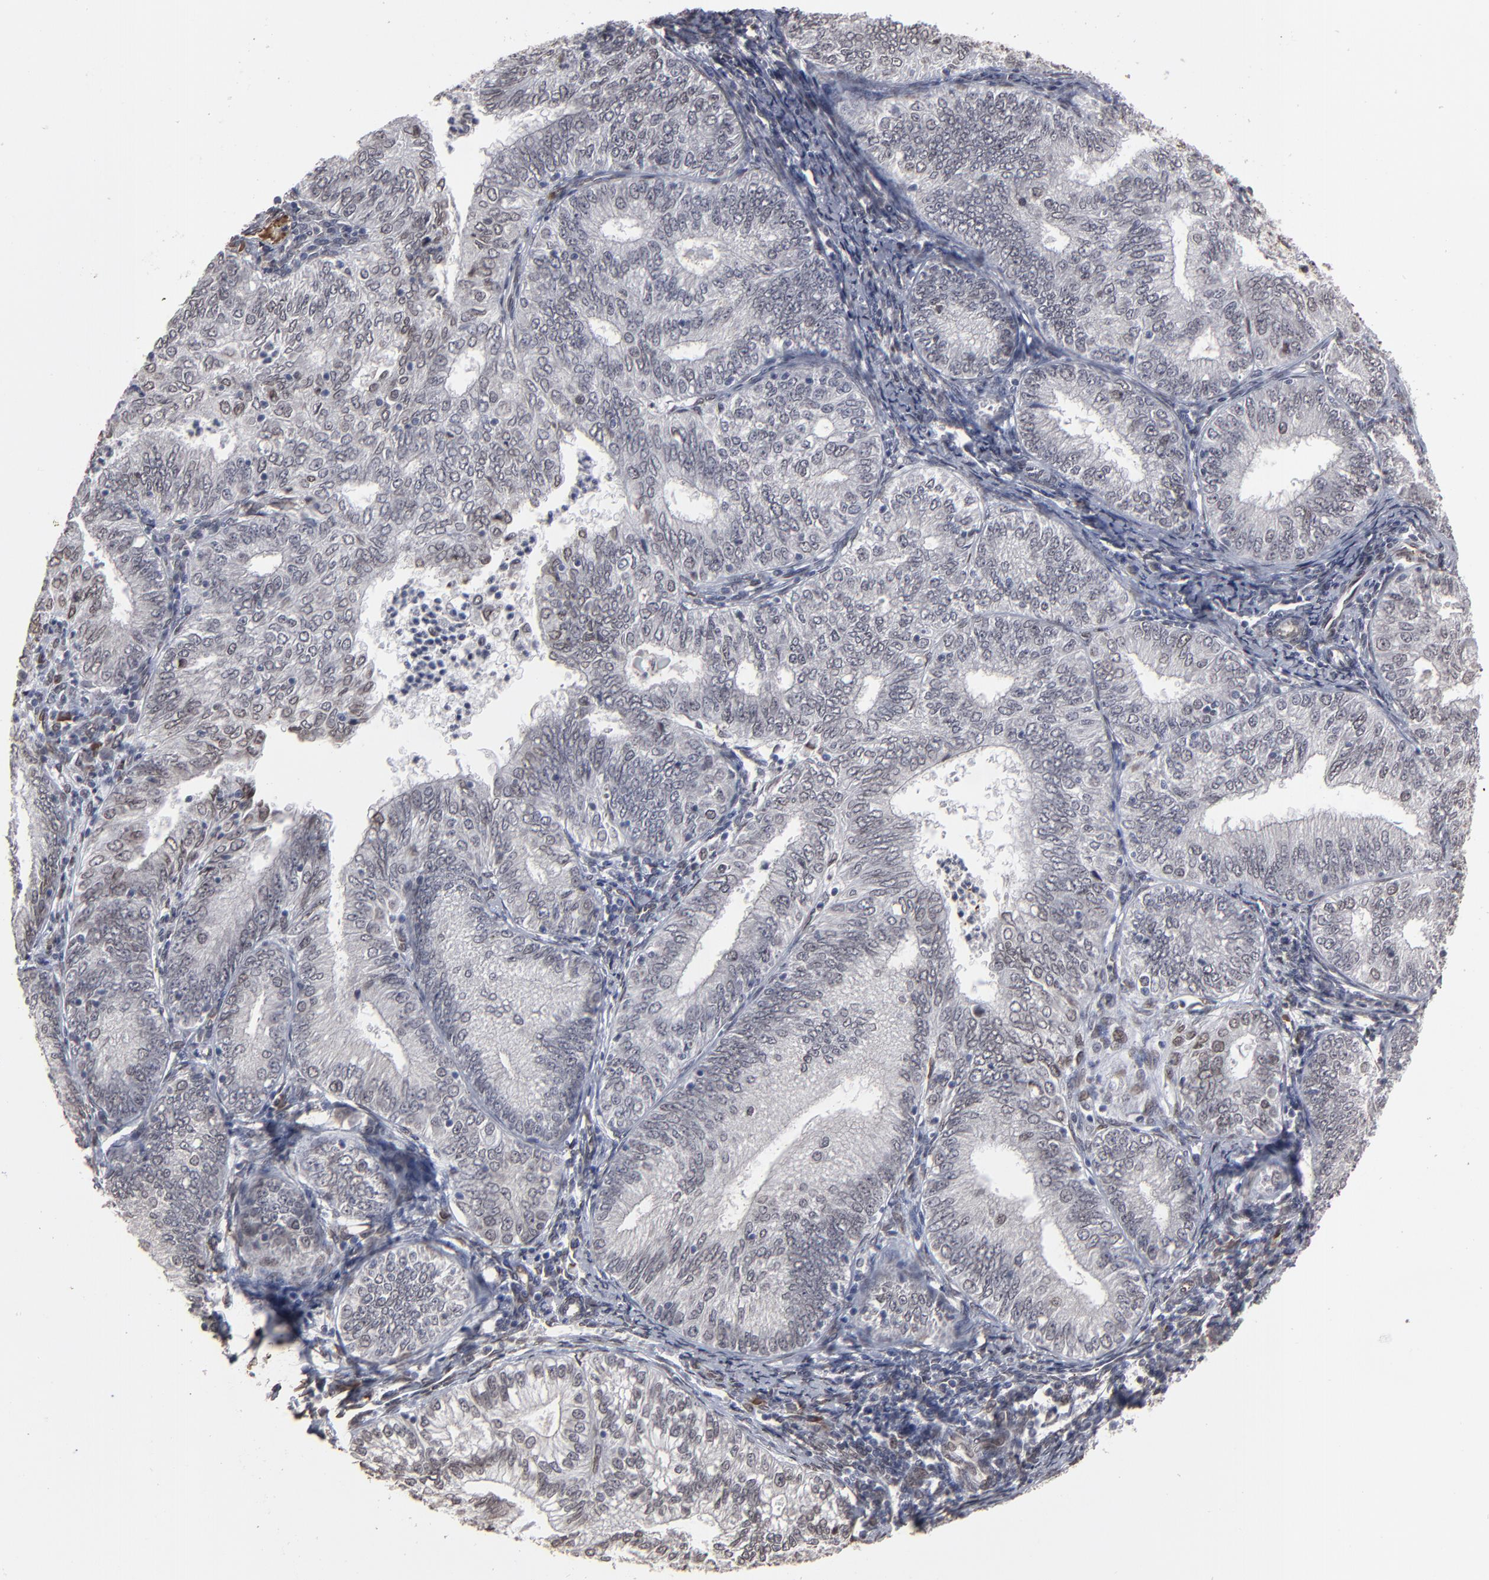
{"staining": {"intensity": "weak", "quantity": "<25%", "location": "nuclear"}, "tissue": "endometrial cancer", "cell_type": "Tumor cells", "image_type": "cancer", "snomed": [{"axis": "morphology", "description": "Adenocarcinoma, NOS"}, {"axis": "topography", "description": "Endometrium"}], "caption": "Immunohistochemical staining of adenocarcinoma (endometrial) exhibits no significant expression in tumor cells. The staining is performed using DAB (3,3'-diaminobenzidine) brown chromogen with nuclei counter-stained in using hematoxylin.", "gene": "BAZ1A", "patient": {"sex": "female", "age": 69}}